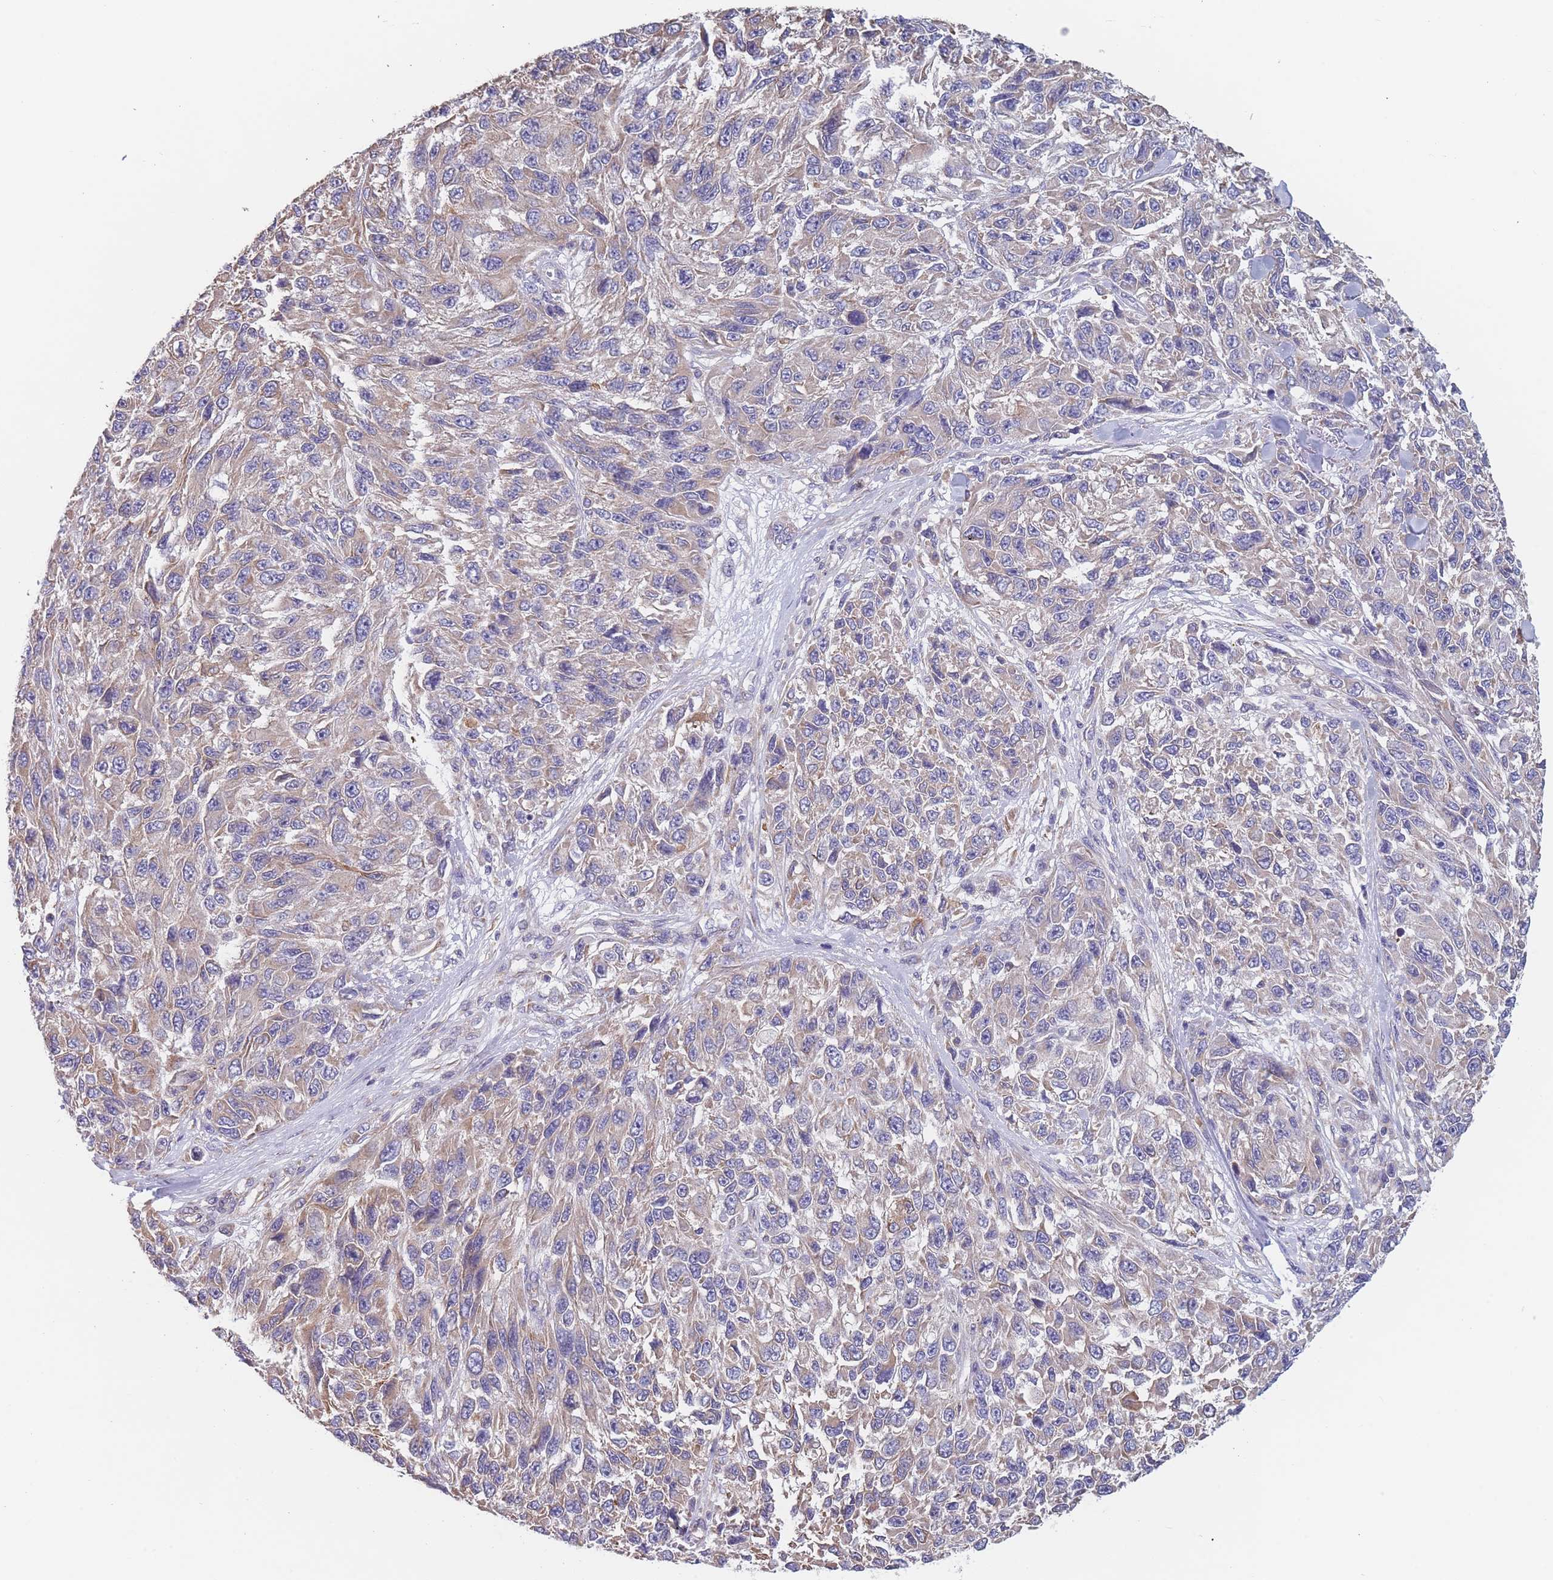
{"staining": {"intensity": "weak", "quantity": "25%-75%", "location": "cytoplasmic/membranous"}, "tissue": "melanoma", "cell_type": "Tumor cells", "image_type": "cancer", "snomed": [{"axis": "morphology", "description": "Malignant melanoma, NOS"}, {"axis": "topography", "description": "Skin"}], "caption": "A brown stain labels weak cytoplasmic/membranous positivity of a protein in human melanoma tumor cells.", "gene": "OR7C2", "patient": {"sex": "female", "age": 96}}